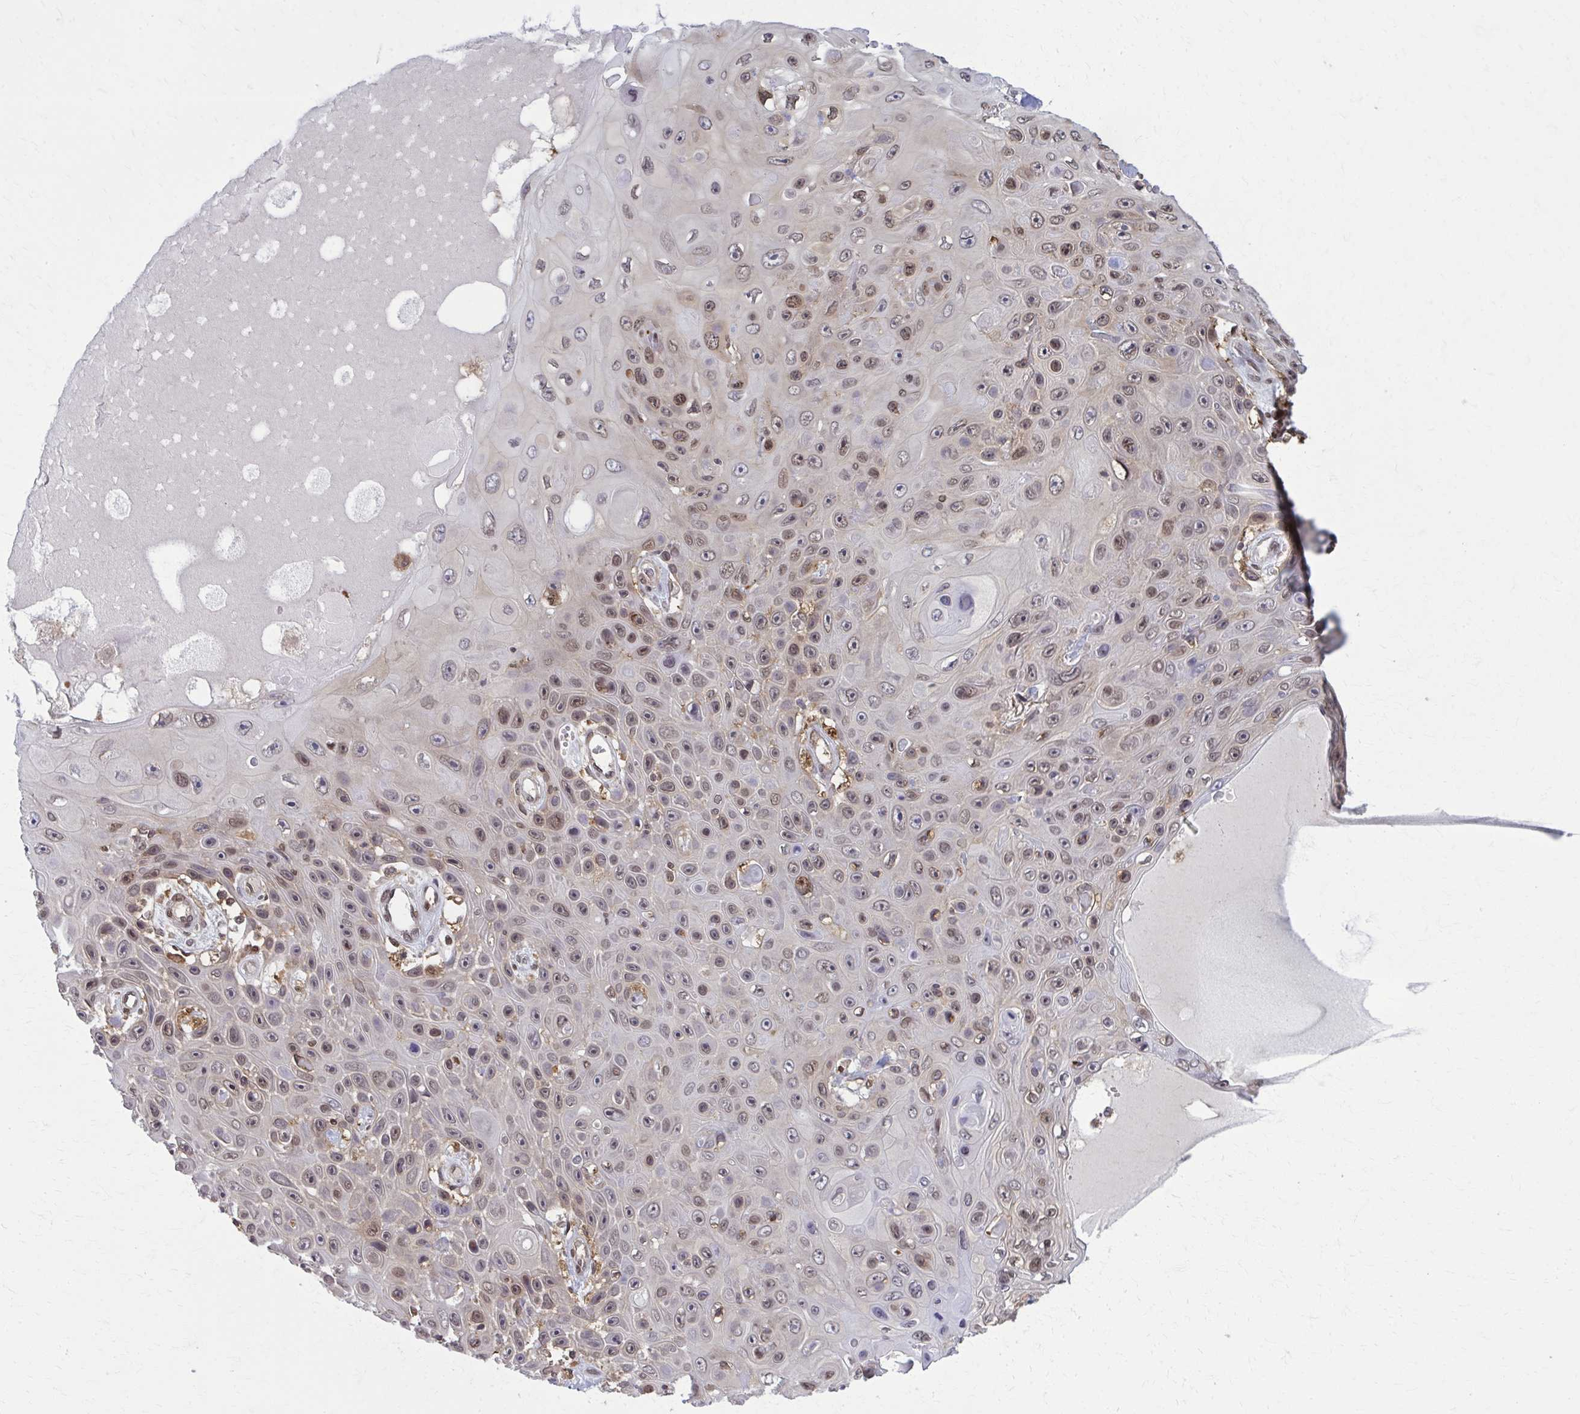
{"staining": {"intensity": "weak", "quantity": "25%-75%", "location": "nuclear"}, "tissue": "skin cancer", "cell_type": "Tumor cells", "image_type": "cancer", "snomed": [{"axis": "morphology", "description": "Squamous cell carcinoma, NOS"}, {"axis": "topography", "description": "Skin"}], "caption": "Skin cancer (squamous cell carcinoma) was stained to show a protein in brown. There is low levels of weak nuclear staining in about 25%-75% of tumor cells.", "gene": "MDH1", "patient": {"sex": "male", "age": 82}}